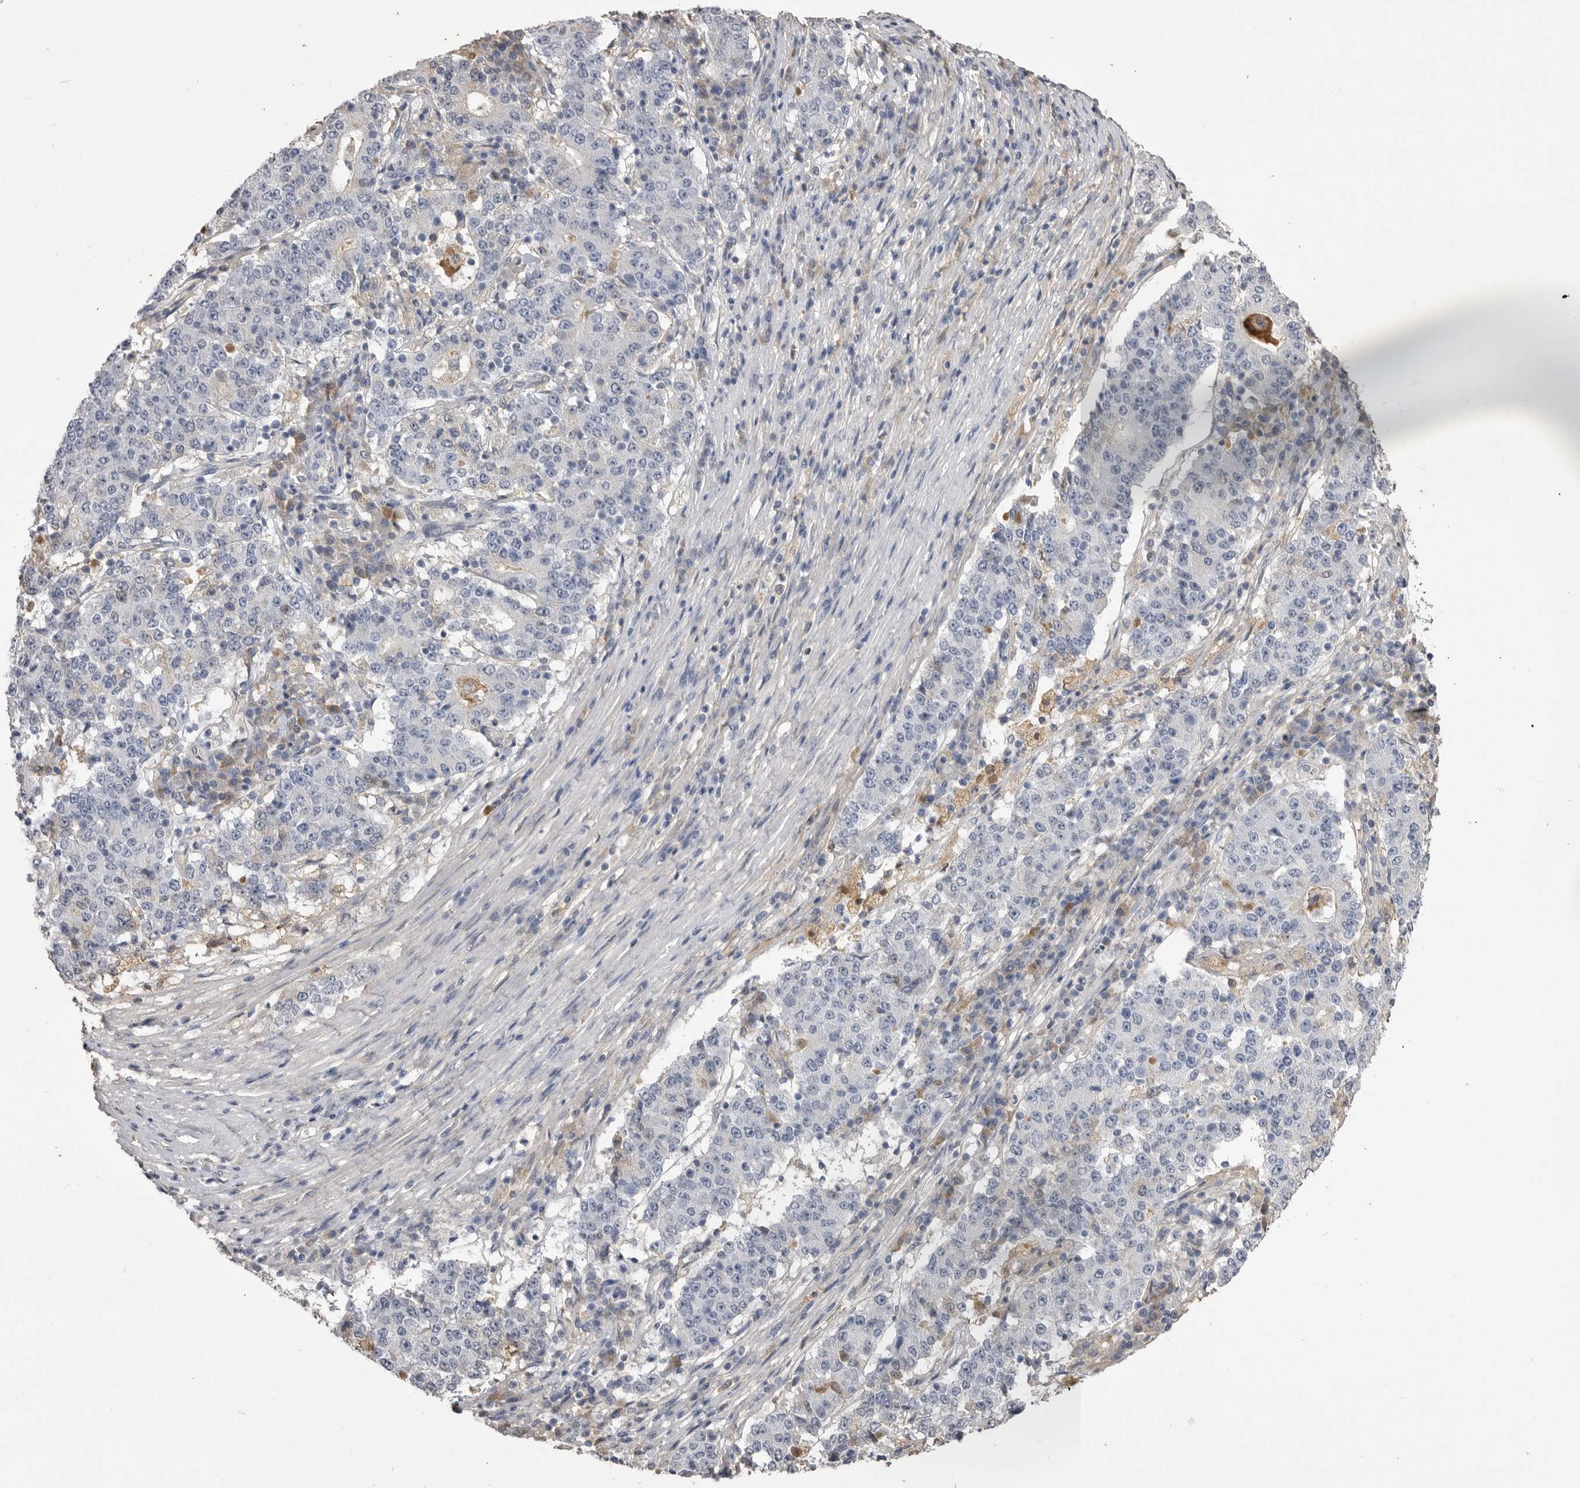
{"staining": {"intensity": "negative", "quantity": "none", "location": "none"}, "tissue": "stomach cancer", "cell_type": "Tumor cells", "image_type": "cancer", "snomed": [{"axis": "morphology", "description": "Adenocarcinoma, NOS"}, {"axis": "topography", "description": "Stomach"}], "caption": "Stomach cancer (adenocarcinoma) was stained to show a protein in brown. There is no significant expression in tumor cells.", "gene": "AHSG", "patient": {"sex": "male", "age": 59}}